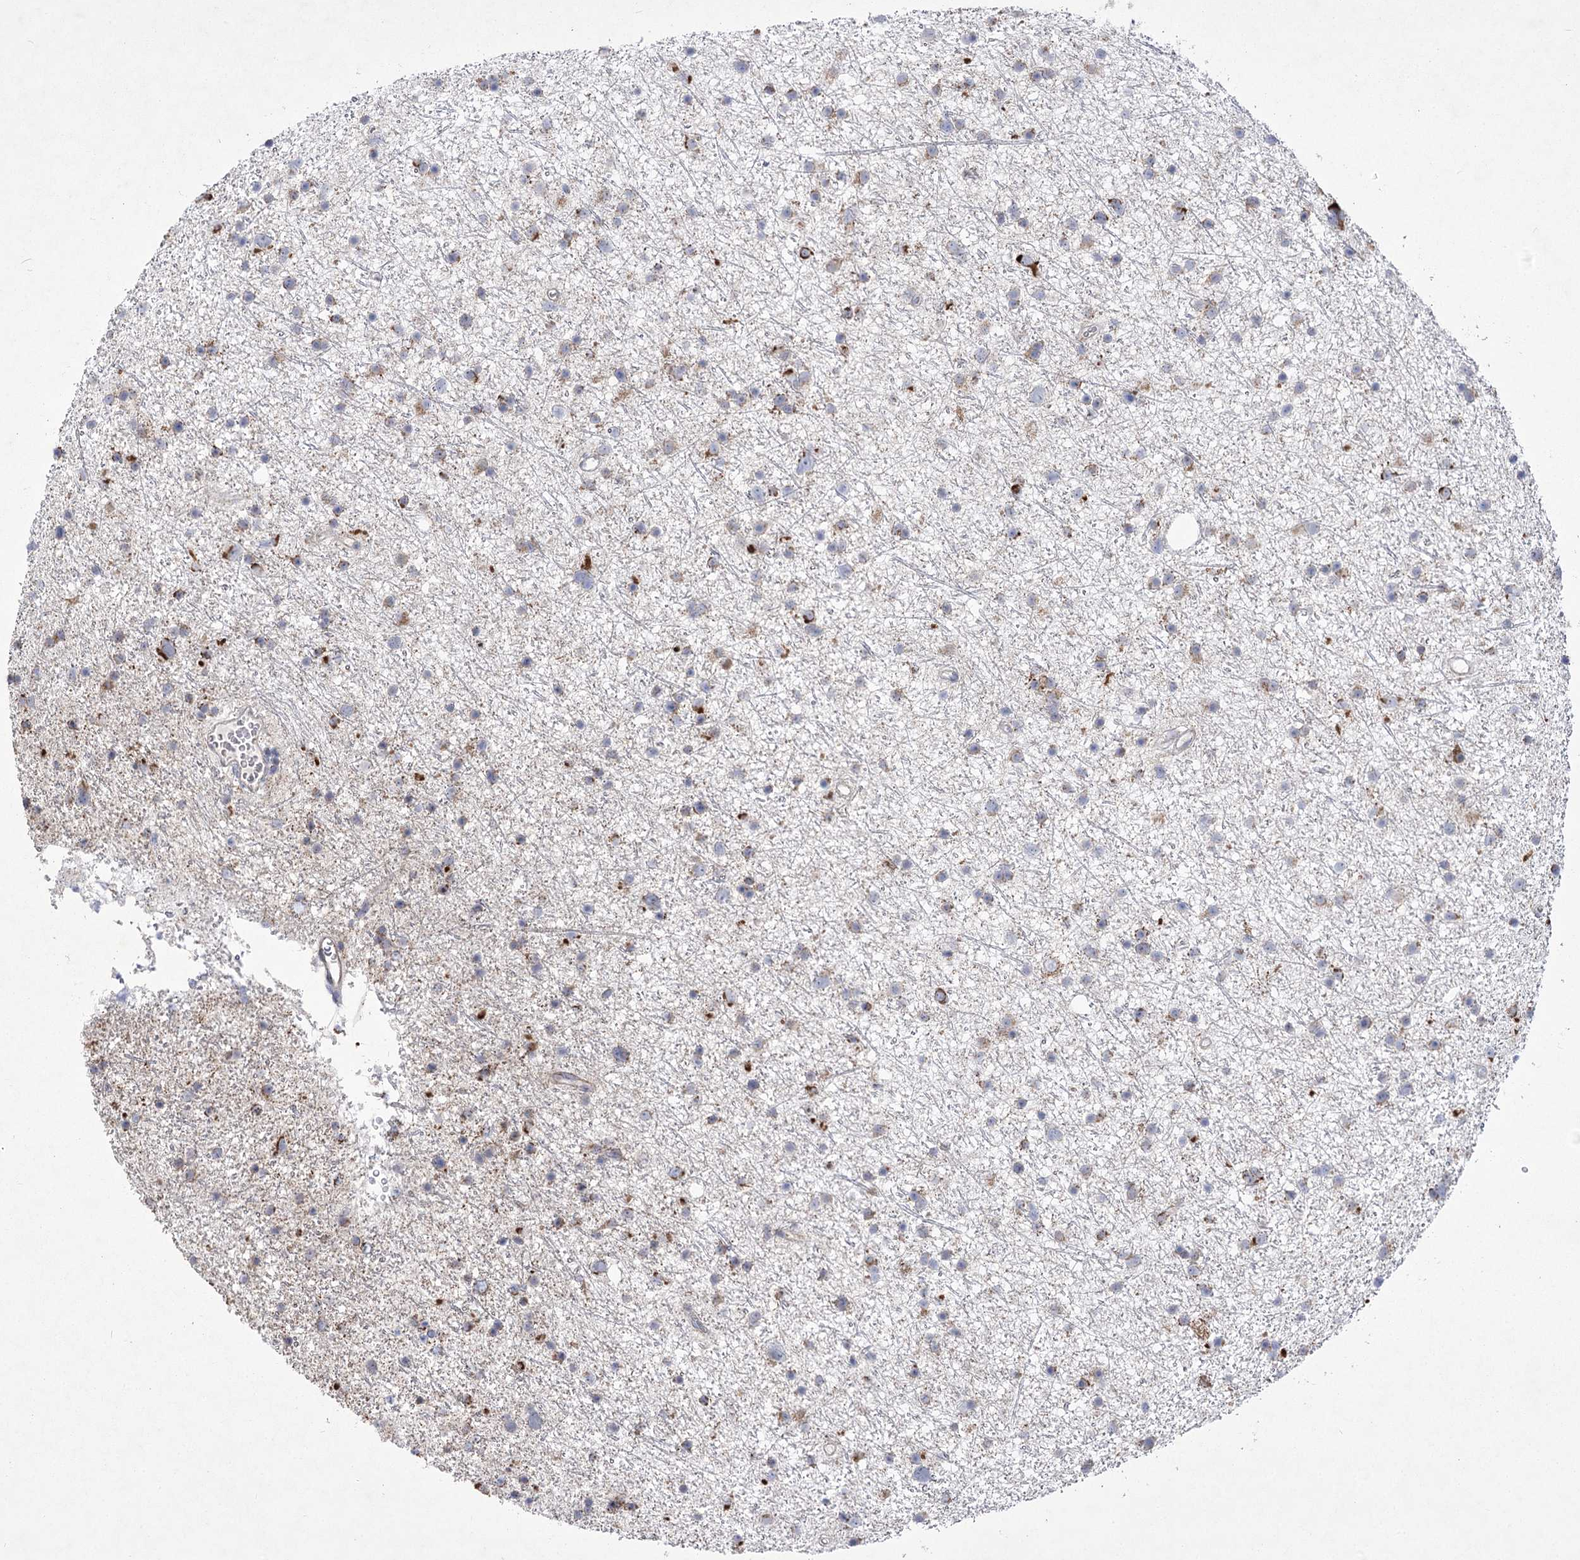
{"staining": {"intensity": "moderate", "quantity": "25%-75%", "location": "cytoplasmic/membranous"}, "tissue": "glioma", "cell_type": "Tumor cells", "image_type": "cancer", "snomed": [{"axis": "morphology", "description": "Glioma, malignant, Low grade"}, {"axis": "topography", "description": "Cerebral cortex"}], "caption": "Brown immunohistochemical staining in human malignant glioma (low-grade) reveals moderate cytoplasmic/membranous positivity in approximately 25%-75% of tumor cells. (Brightfield microscopy of DAB IHC at high magnification).", "gene": "PDHB", "patient": {"sex": "female", "age": 39}}